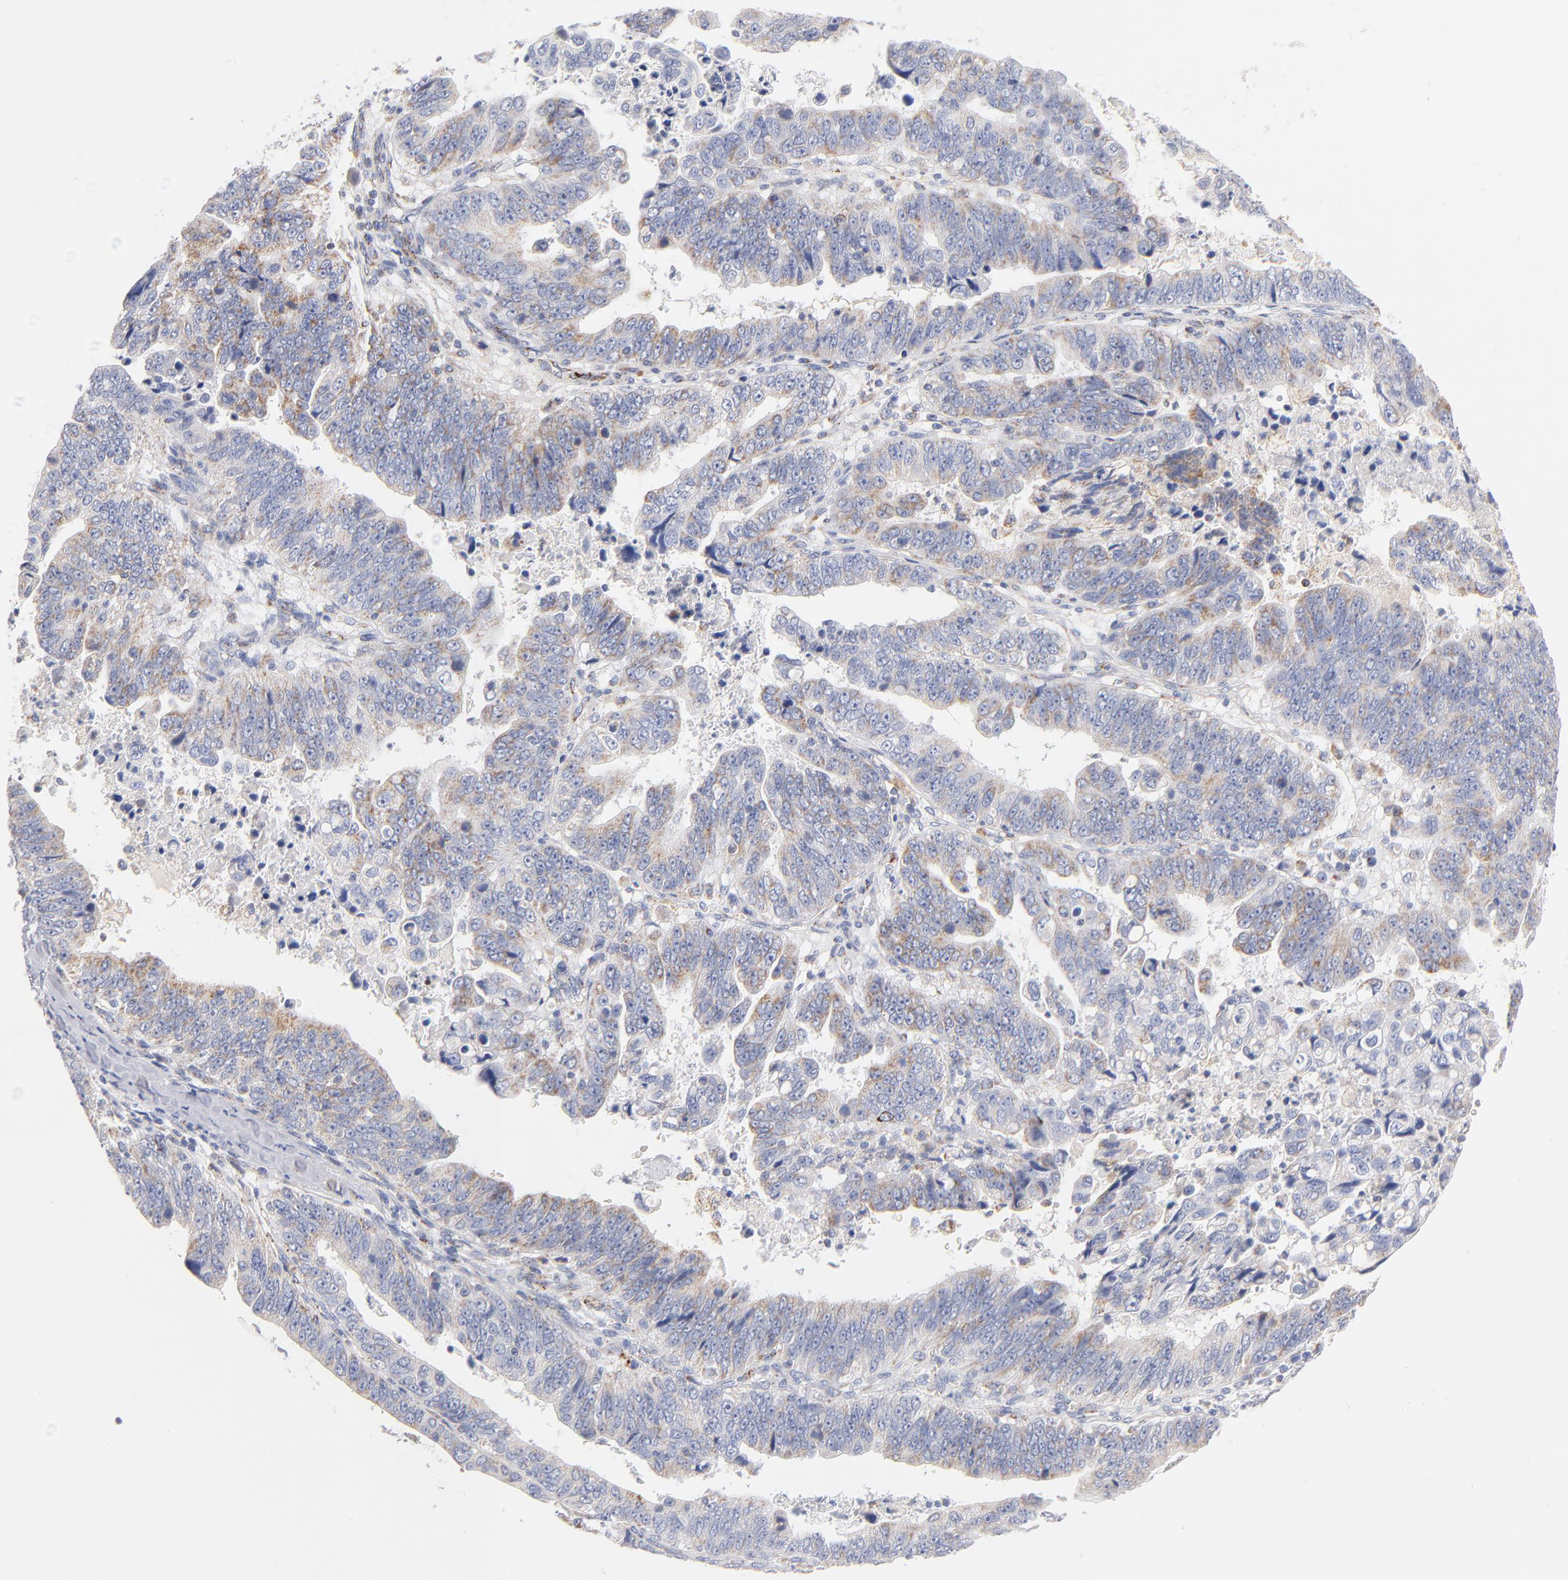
{"staining": {"intensity": "moderate", "quantity": ">75%", "location": "cytoplasmic/membranous"}, "tissue": "stomach cancer", "cell_type": "Tumor cells", "image_type": "cancer", "snomed": [{"axis": "morphology", "description": "Adenocarcinoma, NOS"}, {"axis": "topography", "description": "Stomach, upper"}], "caption": "IHC image of neoplastic tissue: human stomach adenocarcinoma stained using immunohistochemistry (IHC) exhibits medium levels of moderate protein expression localized specifically in the cytoplasmic/membranous of tumor cells, appearing as a cytoplasmic/membranous brown color.", "gene": "DLAT", "patient": {"sex": "female", "age": 50}}